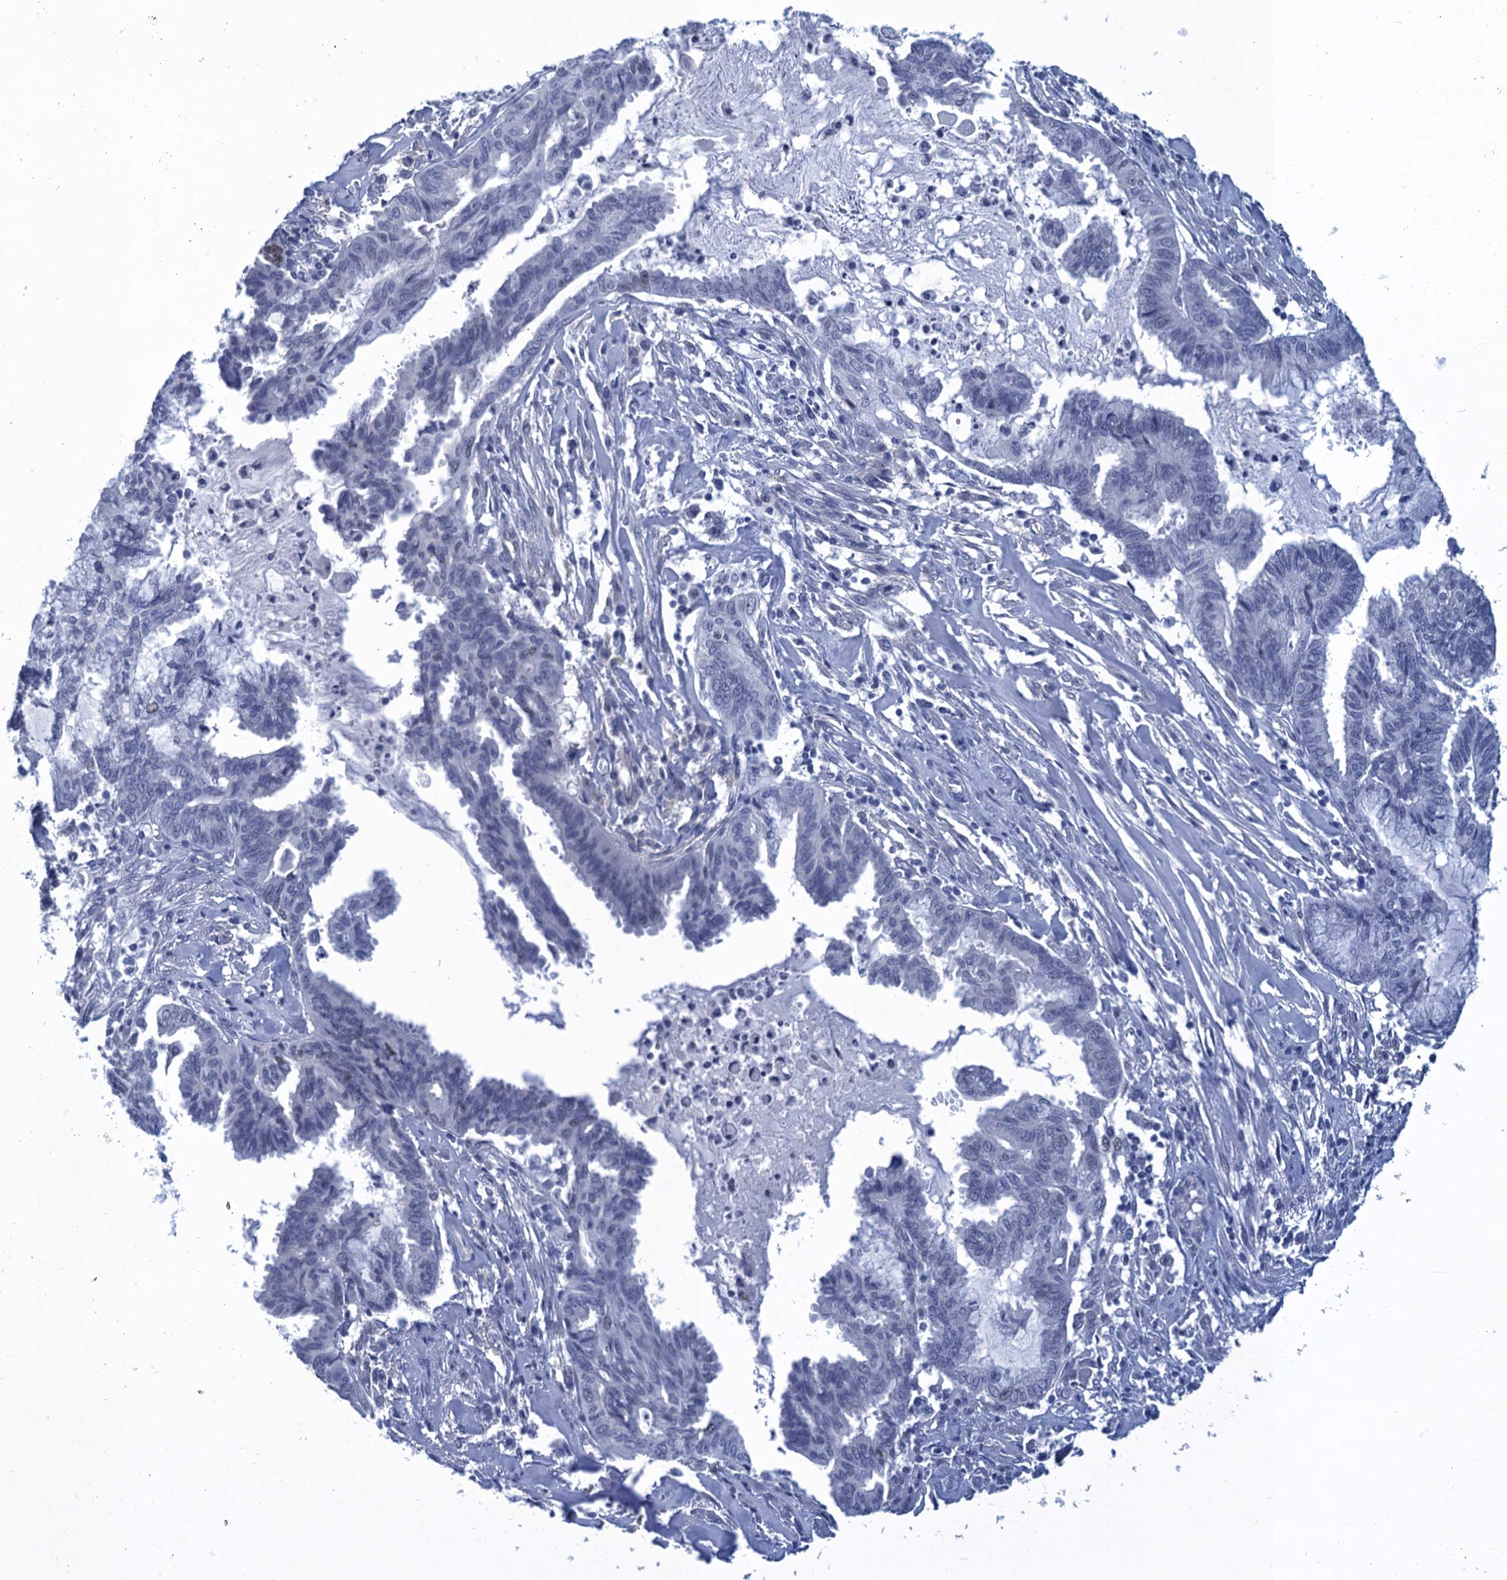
{"staining": {"intensity": "negative", "quantity": "none", "location": "none"}, "tissue": "endometrial cancer", "cell_type": "Tumor cells", "image_type": "cancer", "snomed": [{"axis": "morphology", "description": "Adenocarcinoma, NOS"}, {"axis": "topography", "description": "Endometrium"}], "caption": "This is an IHC histopathology image of human endometrial cancer. There is no positivity in tumor cells.", "gene": "GINS3", "patient": {"sex": "female", "age": 86}}